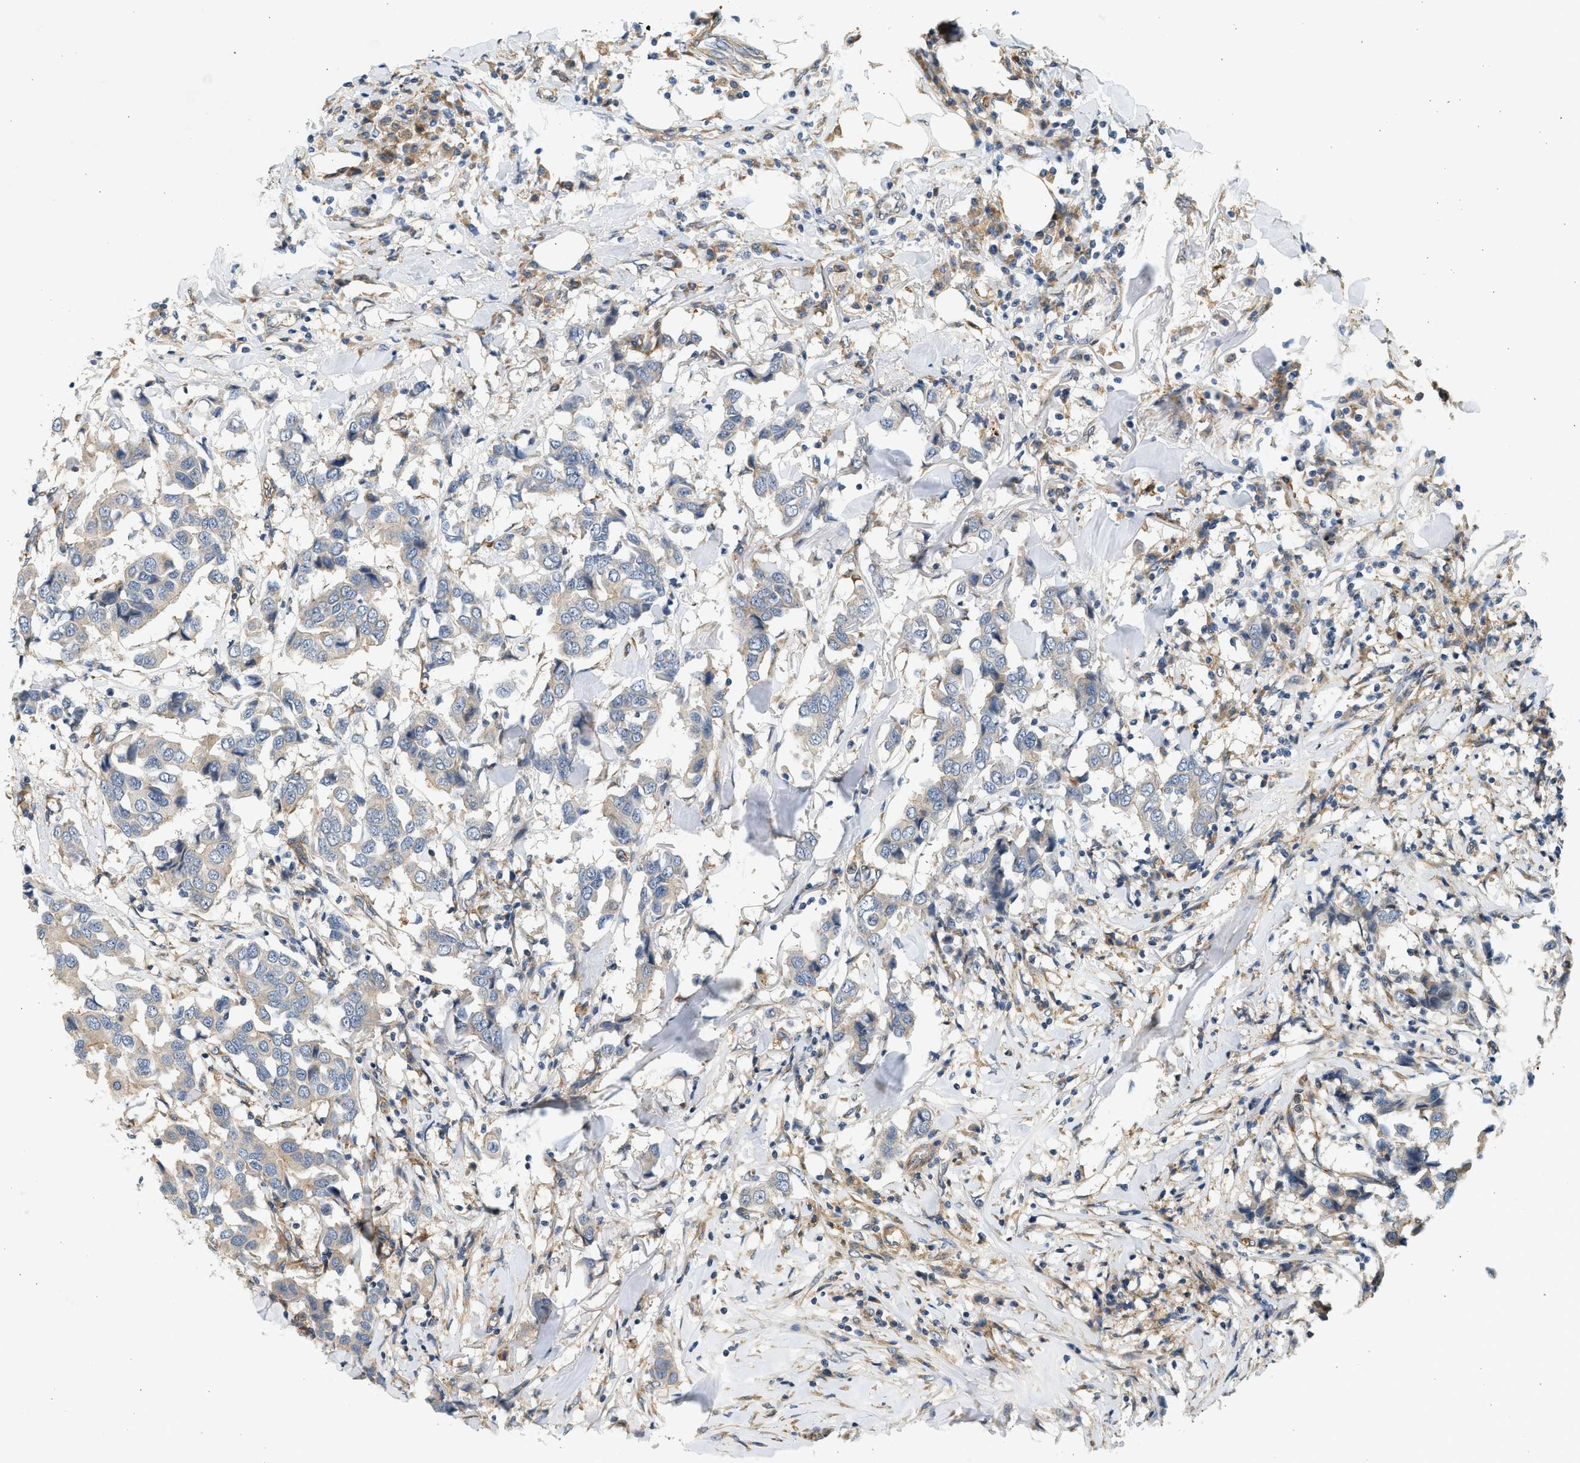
{"staining": {"intensity": "weak", "quantity": "25%-75%", "location": "cytoplasmic/membranous"}, "tissue": "breast cancer", "cell_type": "Tumor cells", "image_type": "cancer", "snomed": [{"axis": "morphology", "description": "Duct carcinoma"}, {"axis": "topography", "description": "Breast"}], "caption": "Breast cancer (intraductal carcinoma) stained for a protein (brown) displays weak cytoplasmic/membranous positive staining in about 25%-75% of tumor cells.", "gene": "KDELR2", "patient": {"sex": "female", "age": 80}}